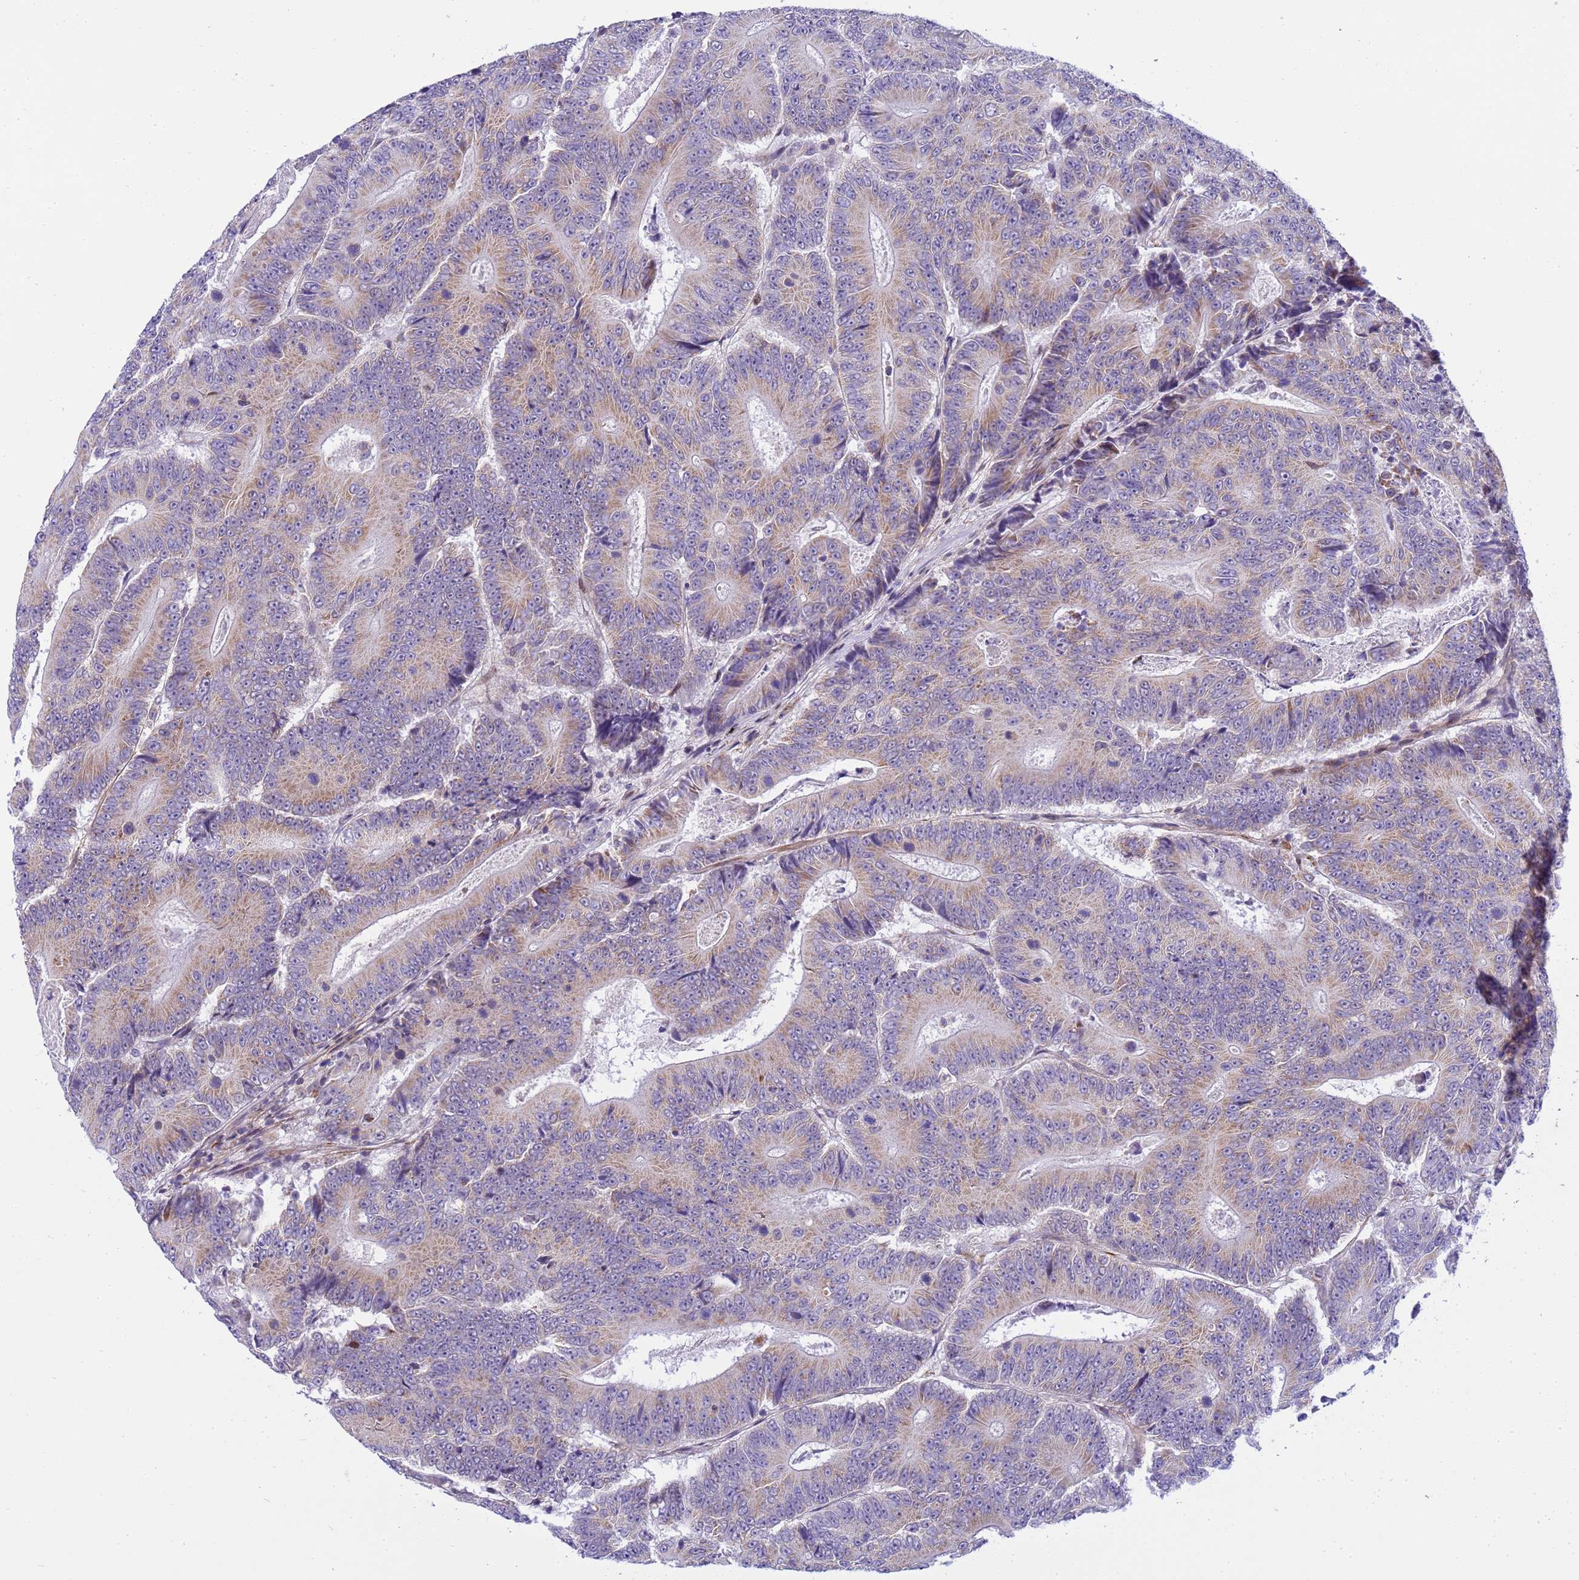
{"staining": {"intensity": "weak", "quantity": "25%-75%", "location": "cytoplasmic/membranous"}, "tissue": "colorectal cancer", "cell_type": "Tumor cells", "image_type": "cancer", "snomed": [{"axis": "morphology", "description": "Adenocarcinoma, NOS"}, {"axis": "topography", "description": "Colon"}], "caption": "A high-resolution micrograph shows immunohistochemistry (IHC) staining of adenocarcinoma (colorectal), which demonstrates weak cytoplasmic/membranous positivity in approximately 25%-75% of tumor cells. (Brightfield microscopy of DAB IHC at high magnification).", "gene": "P2RX7", "patient": {"sex": "male", "age": 83}}